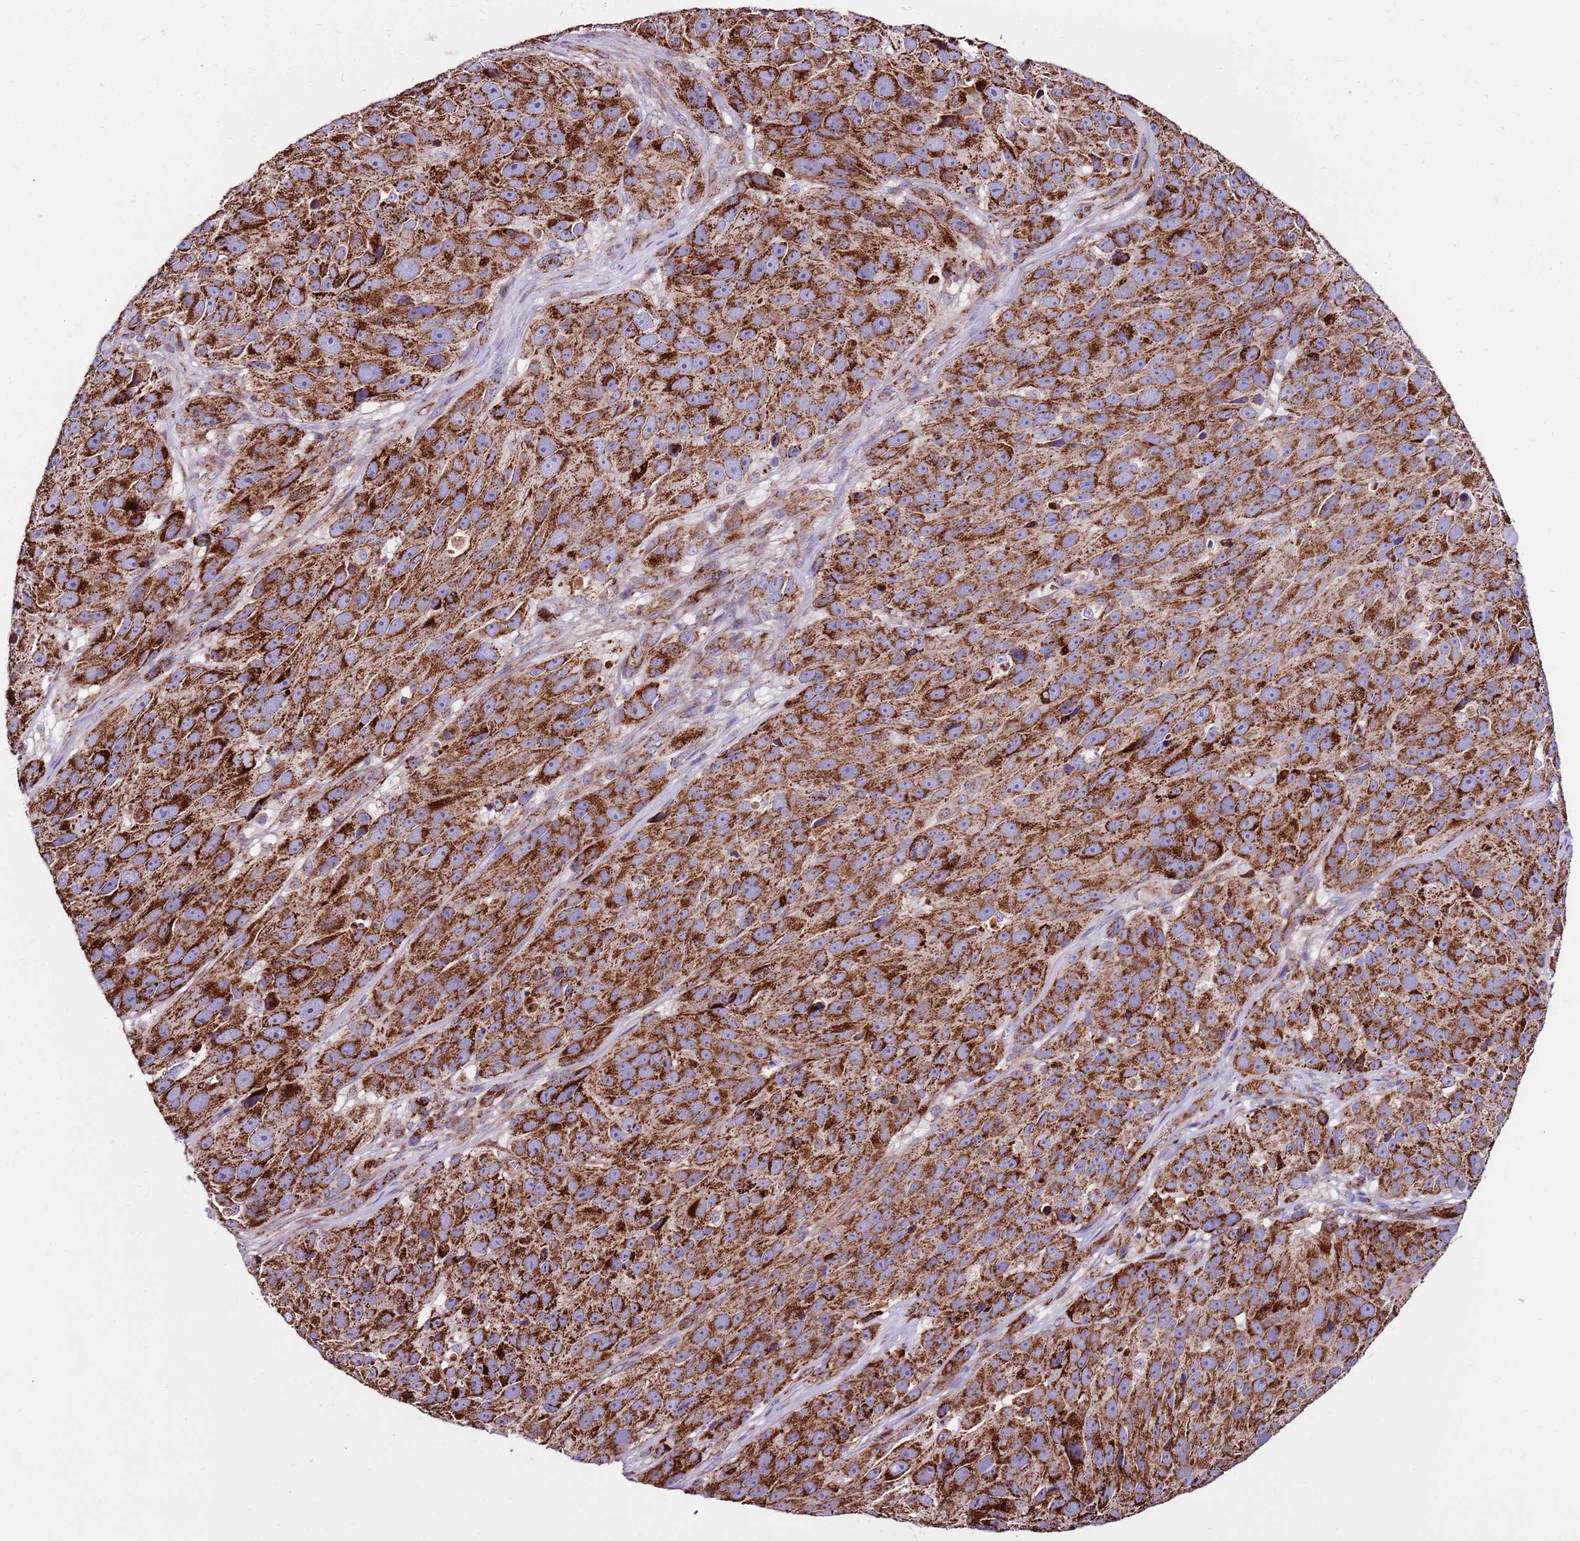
{"staining": {"intensity": "strong", "quantity": ">75%", "location": "cytoplasmic/membranous"}, "tissue": "melanoma", "cell_type": "Tumor cells", "image_type": "cancer", "snomed": [{"axis": "morphology", "description": "Malignant melanoma, NOS"}, {"axis": "topography", "description": "Skin"}], "caption": "Immunohistochemistry (DAB (3,3'-diaminobenzidine)) staining of malignant melanoma exhibits strong cytoplasmic/membranous protein expression in about >75% of tumor cells.", "gene": "HECTD4", "patient": {"sex": "male", "age": 84}}